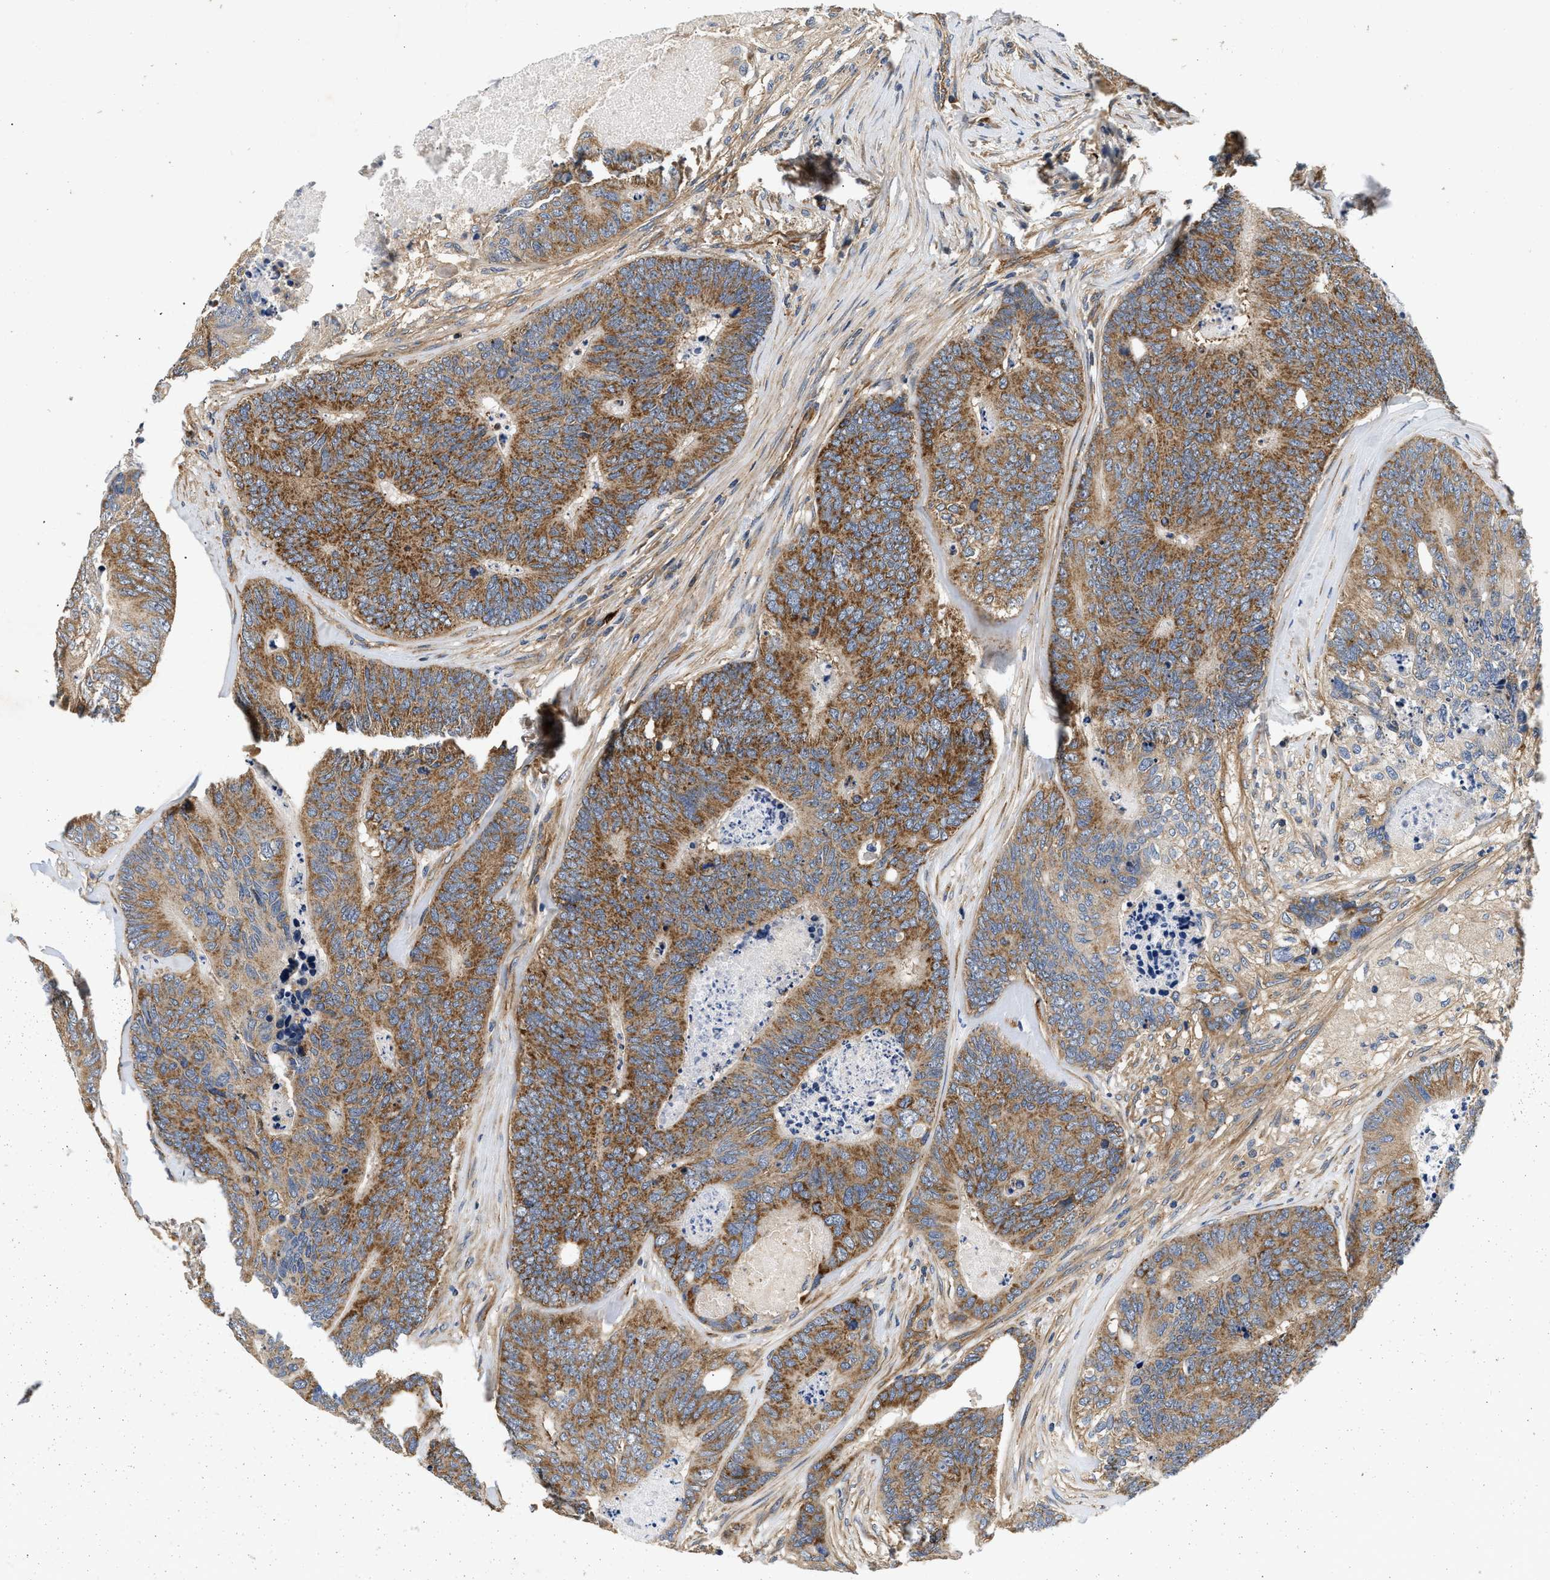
{"staining": {"intensity": "moderate", "quantity": ">75%", "location": "cytoplasmic/membranous"}, "tissue": "colorectal cancer", "cell_type": "Tumor cells", "image_type": "cancer", "snomed": [{"axis": "morphology", "description": "Adenocarcinoma, NOS"}, {"axis": "topography", "description": "Colon"}], "caption": "Immunohistochemistry photomicrograph of neoplastic tissue: adenocarcinoma (colorectal) stained using immunohistochemistry exhibits medium levels of moderate protein expression localized specifically in the cytoplasmic/membranous of tumor cells, appearing as a cytoplasmic/membranous brown color.", "gene": "NME6", "patient": {"sex": "female", "age": 67}}